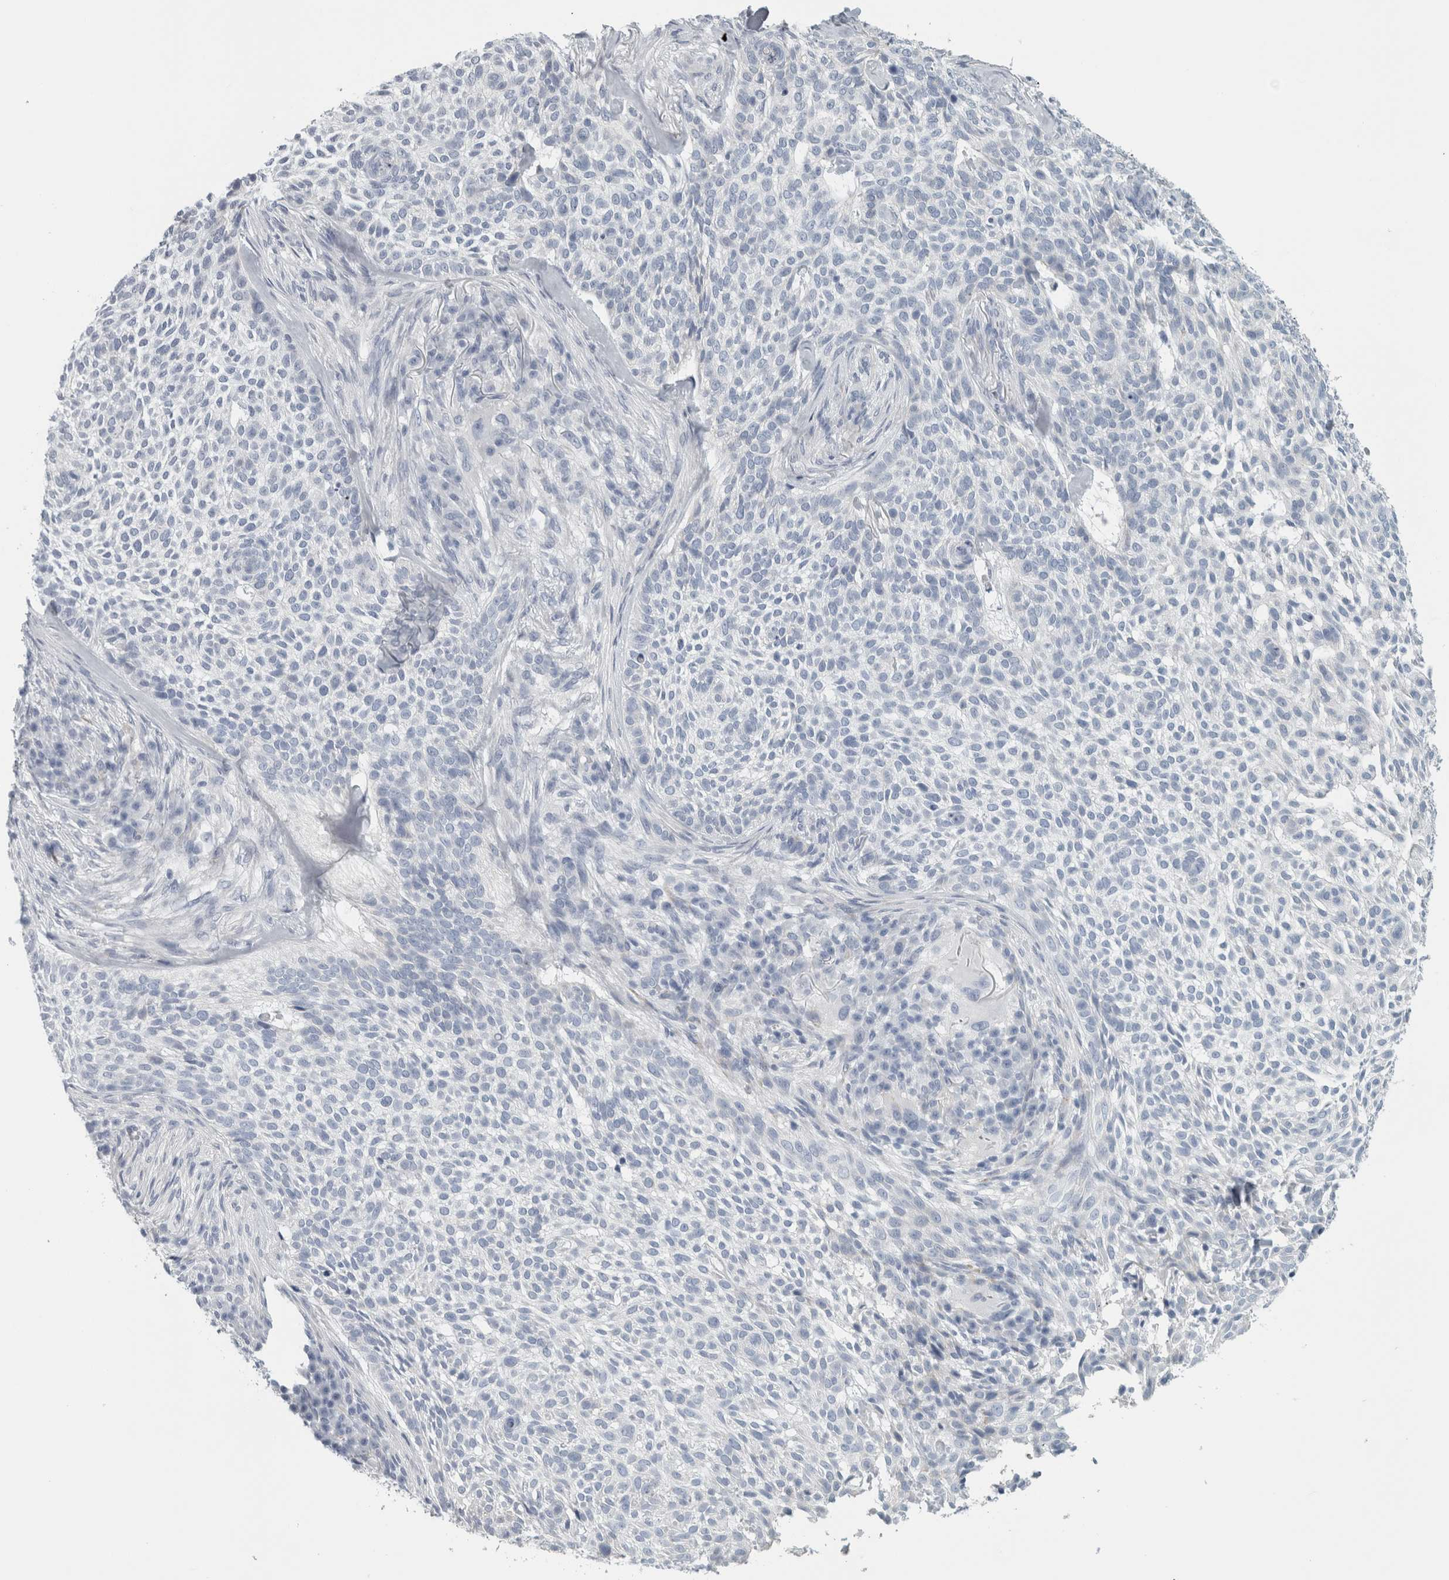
{"staining": {"intensity": "negative", "quantity": "none", "location": "none"}, "tissue": "skin cancer", "cell_type": "Tumor cells", "image_type": "cancer", "snomed": [{"axis": "morphology", "description": "Basal cell carcinoma"}, {"axis": "topography", "description": "Skin"}], "caption": "Tumor cells are negative for brown protein staining in skin basal cell carcinoma. (DAB immunohistochemistry (IHC), high magnification).", "gene": "B3GNT3", "patient": {"sex": "female", "age": 64}}